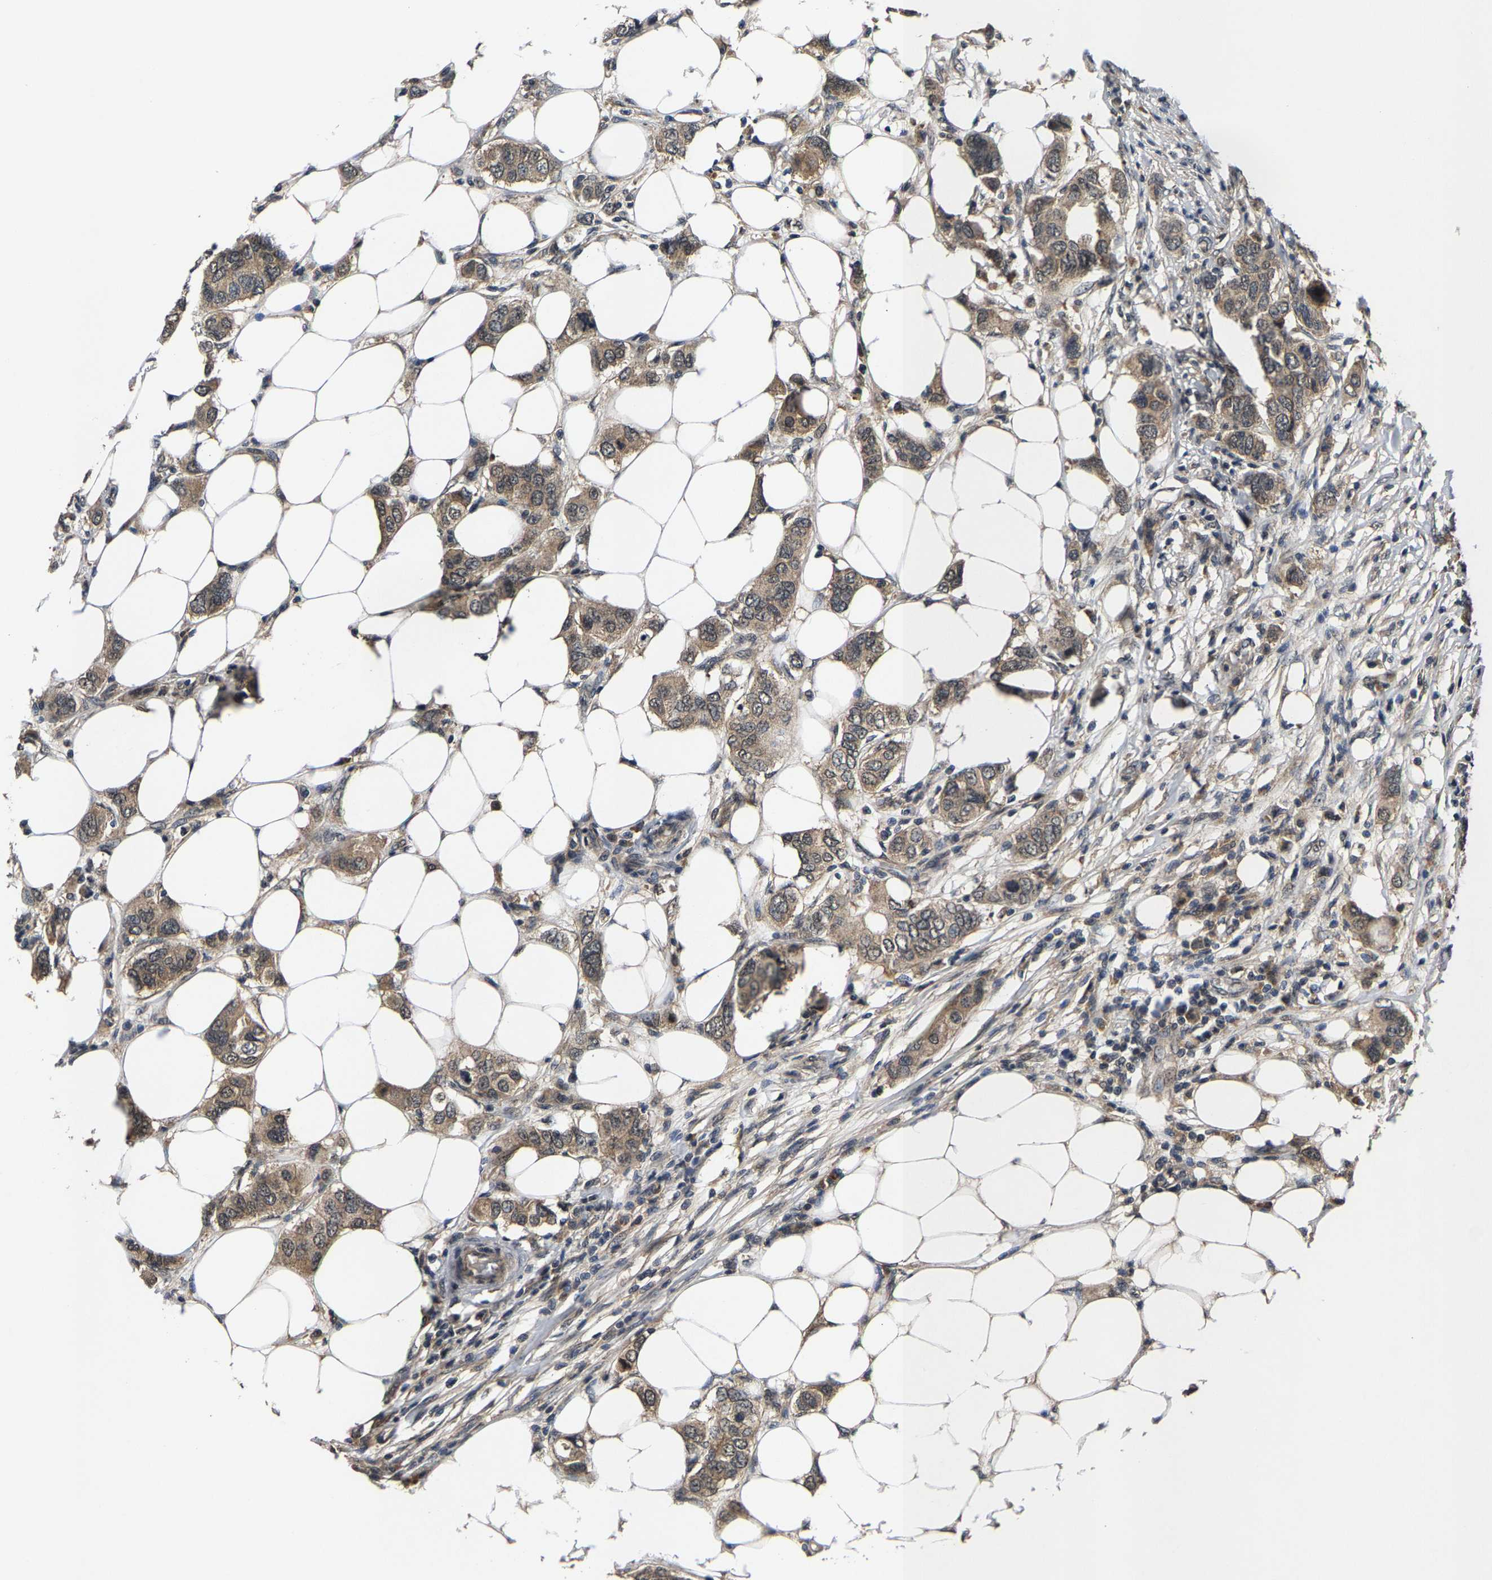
{"staining": {"intensity": "weak", "quantity": ">75%", "location": "cytoplasmic/membranous,nuclear"}, "tissue": "breast cancer", "cell_type": "Tumor cells", "image_type": "cancer", "snomed": [{"axis": "morphology", "description": "Duct carcinoma"}, {"axis": "topography", "description": "Breast"}], "caption": "Protein expression analysis of human breast cancer reveals weak cytoplasmic/membranous and nuclear staining in approximately >75% of tumor cells. (Brightfield microscopy of DAB IHC at high magnification).", "gene": "HUWE1", "patient": {"sex": "female", "age": 50}}